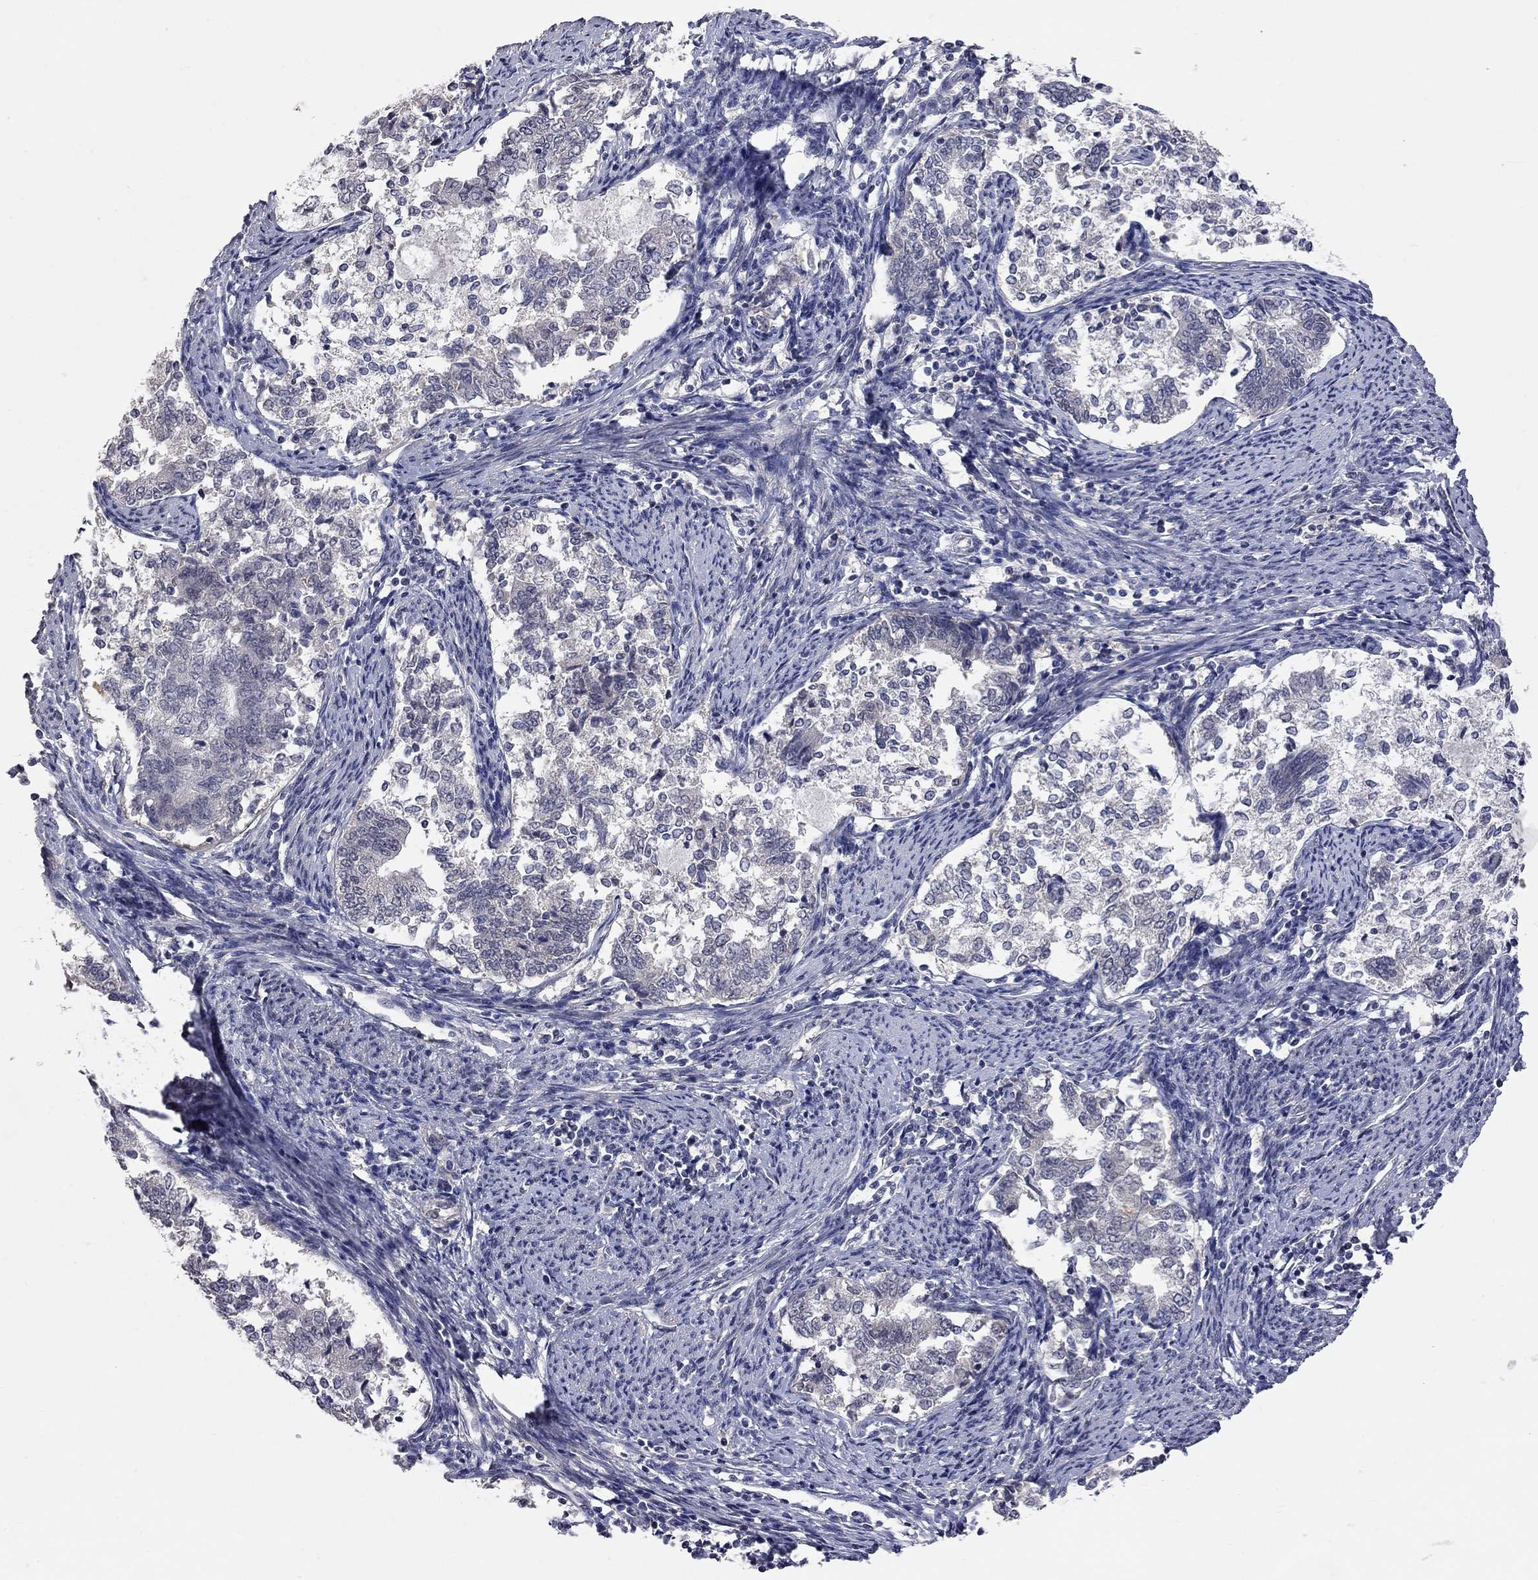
{"staining": {"intensity": "negative", "quantity": "none", "location": "none"}, "tissue": "endometrial cancer", "cell_type": "Tumor cells", "image_type": "cancer", "snomed": [{"axis": "morphology", "description": "Adenocarcinoma, NOS"}, {"axis": "topography", "description": "Endometrium"}], "caption": "A histopathology image of human endometrial adenocarcinoma is negative for staining in tumor cells.", "gene": "FABP12", "patient": {"sex": "female", "age": 65}}